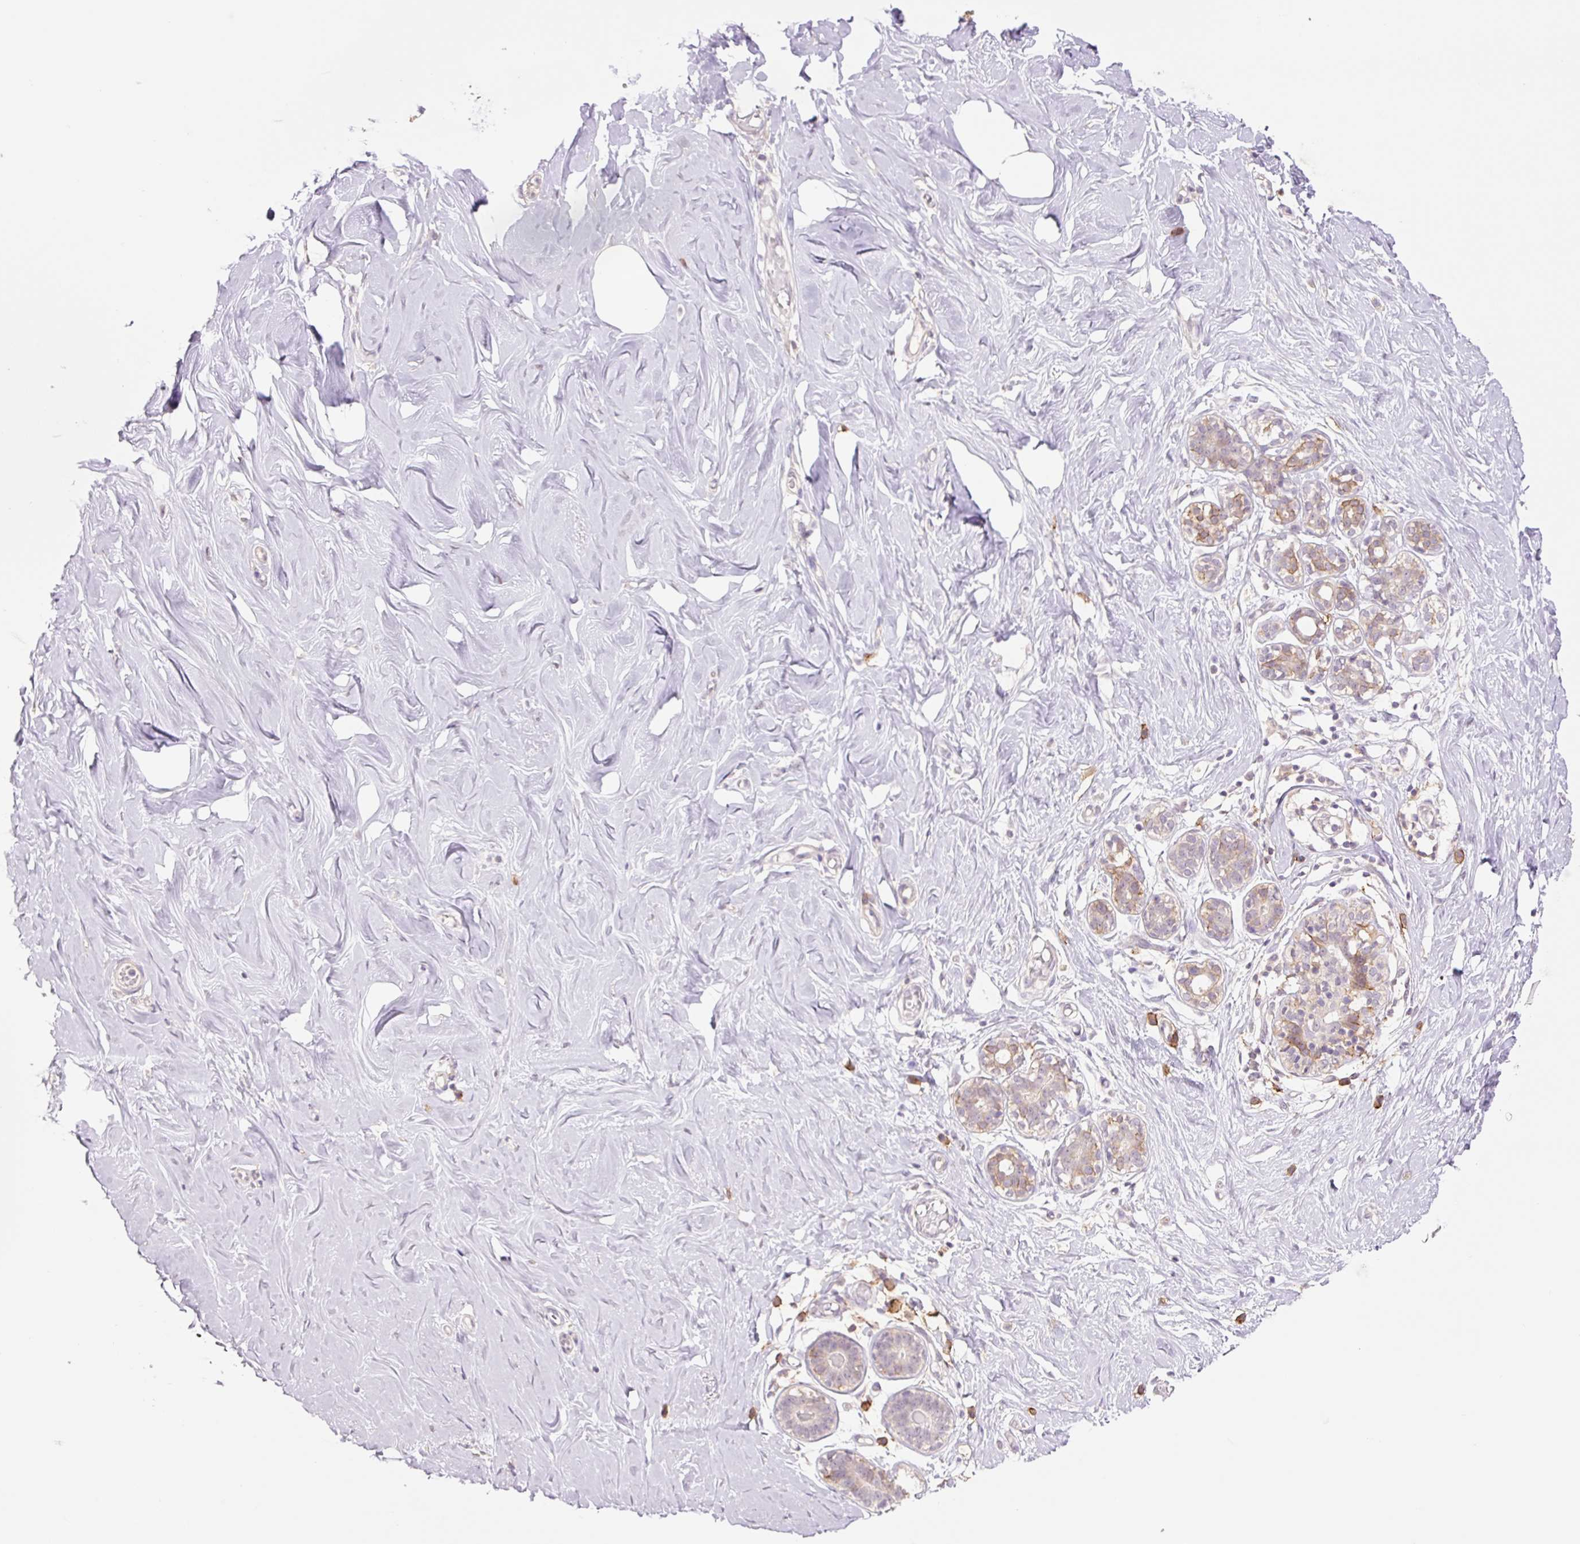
{"staining": {"intensity": "negative", "quantity": "none", "location": "none"}, "tissue": "breast", "cell_type": "Adipocytes", "image_type": "normal", "snomed": [{"axis": "morphology", "description": "Normal tissue, NOS"}, {"axis": "topography", "description": "Breast"}], "caption": "The micrograph demonstrates no significant expression in adipocytes of breast.", "gene": "SLC1A4", "patient": {"sex": "female", "age": 27}}